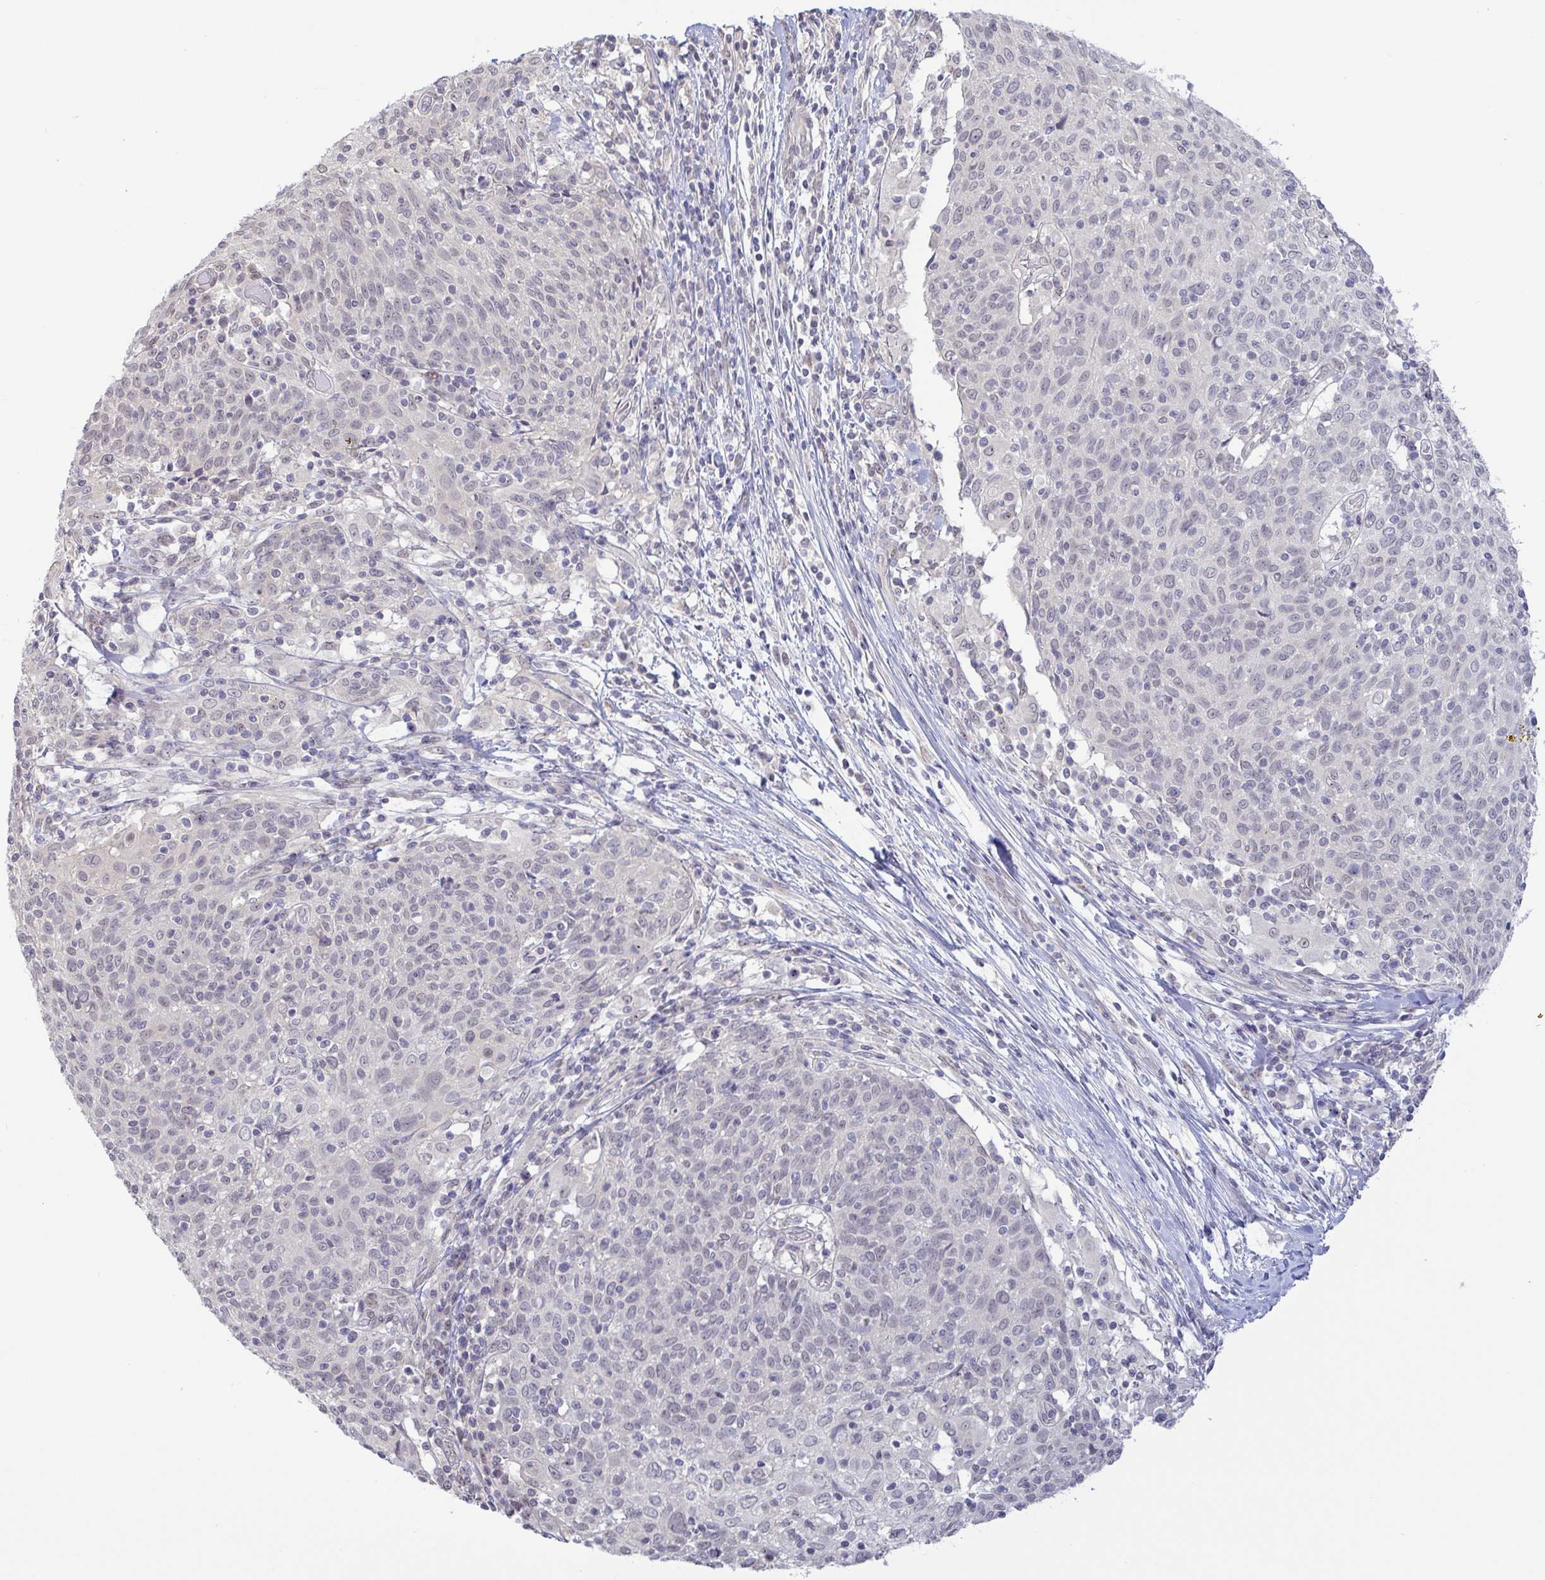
{"staining": {"intensity": "negative", "quantity": "none", "location": "none"}, "tissue": "cervical cancer", "cell_type": "Tumor cells", "image_type": "cancer", "snomed": [{"axis": "morphology", "description": "Squamous cell carcinoma, NOS"}, {"axis": "topography", "description": "Cervix"}], "caption": "Tumor cells show no significant staining in squamous cell carcinoma (cervical).", "gene": "HYPK", "patient": {"sex": "female", "age": 52}}